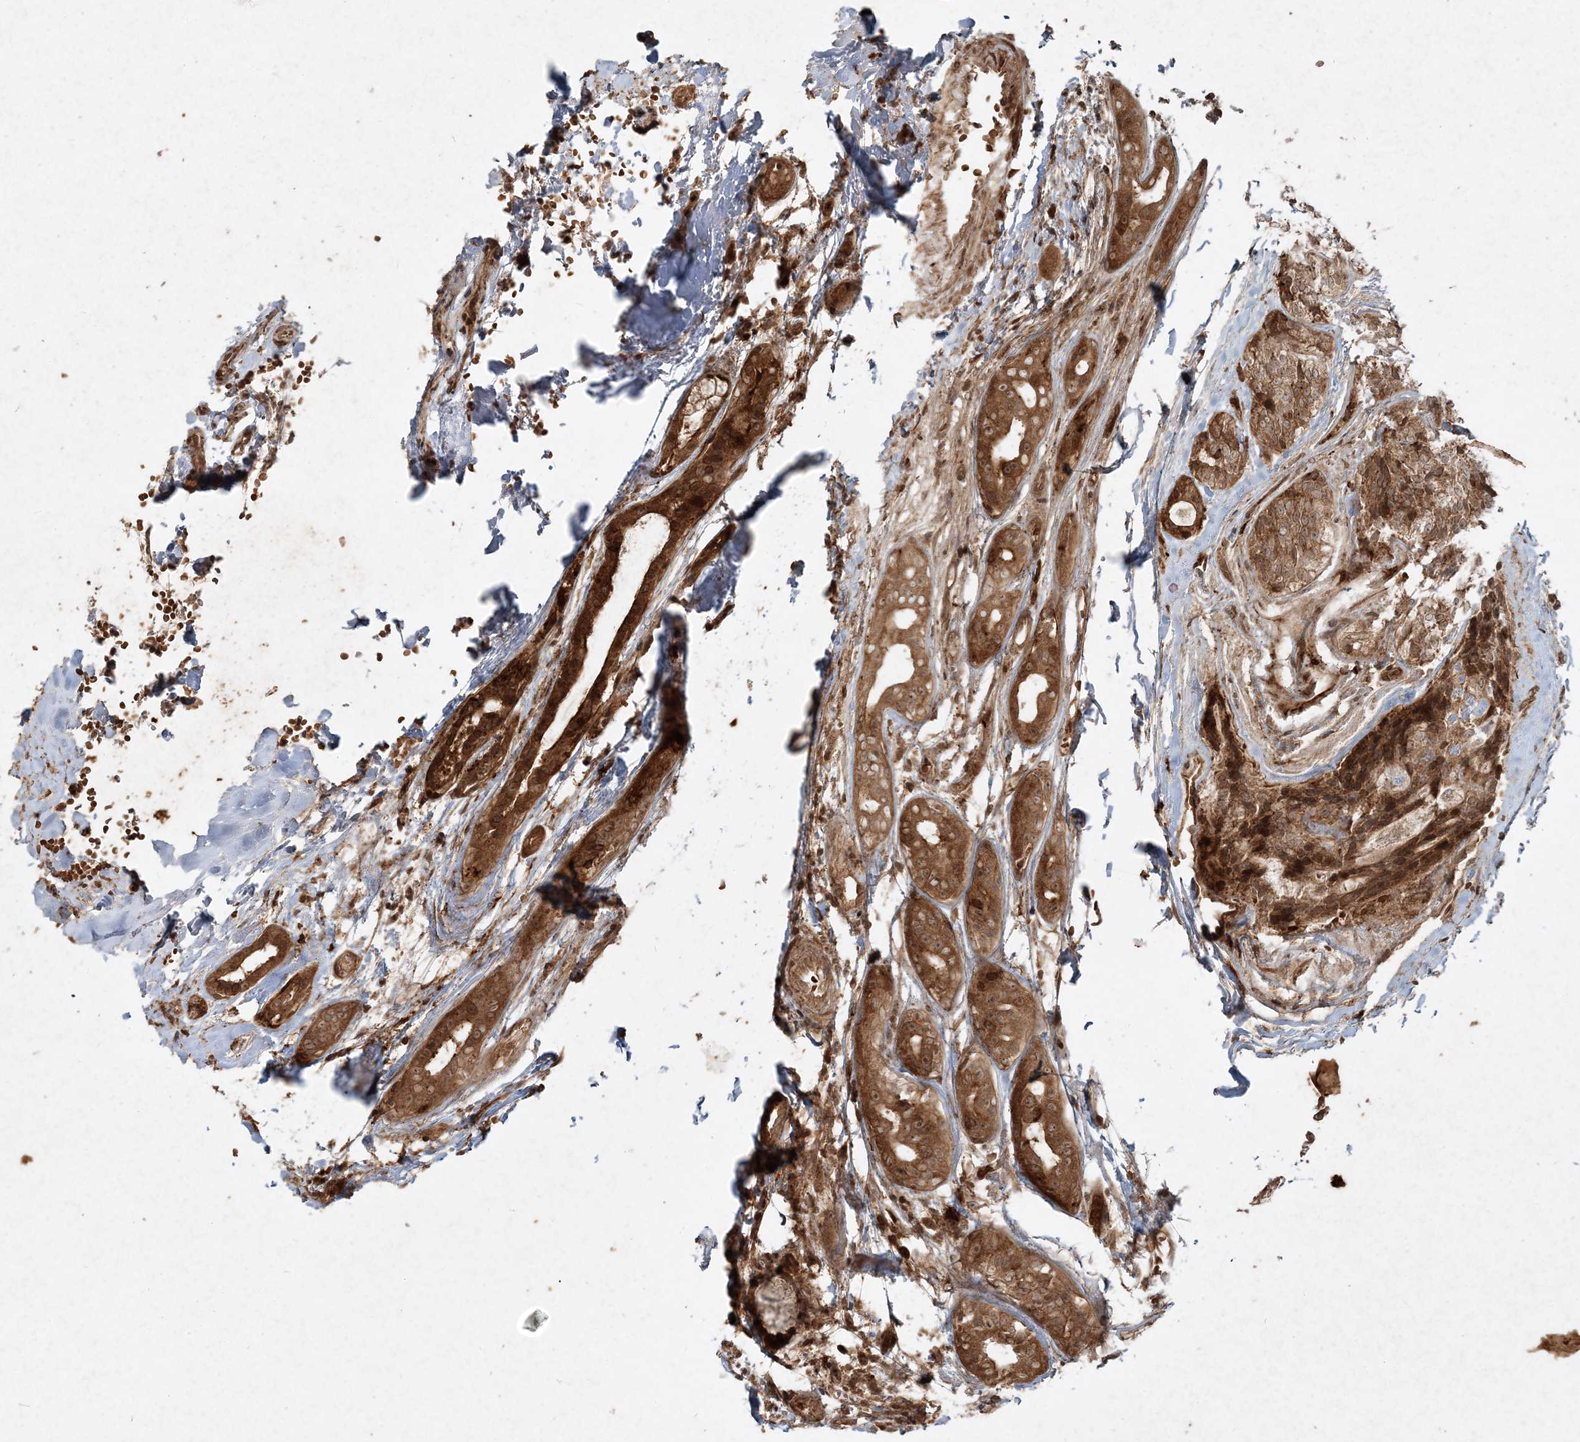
{"staining": {"intensity": "moderate", "quantity": ">75%", "location": "cytoplasmic/membranous"}, "tissue": "head and neck cancer", "cell_type": "Tumor cells", "image_type": "cancer", "snomed": [{"axis": "morphology", "description": "Adenocarcinoma, NOS"}, {"axis": "topography", "description": "Head-Neck"}], "caption": "Head and neck cancer (adenocarcinoma) tissue shows moderate cytoplasmic/membranous expression in about >75% of tumor cells, visualized by immunohistochemistry. (Brightfield microscopy of DAB IHC at high magnification).", "gene": "NARS1", "patient": {"sex": "male", "age": 66}}